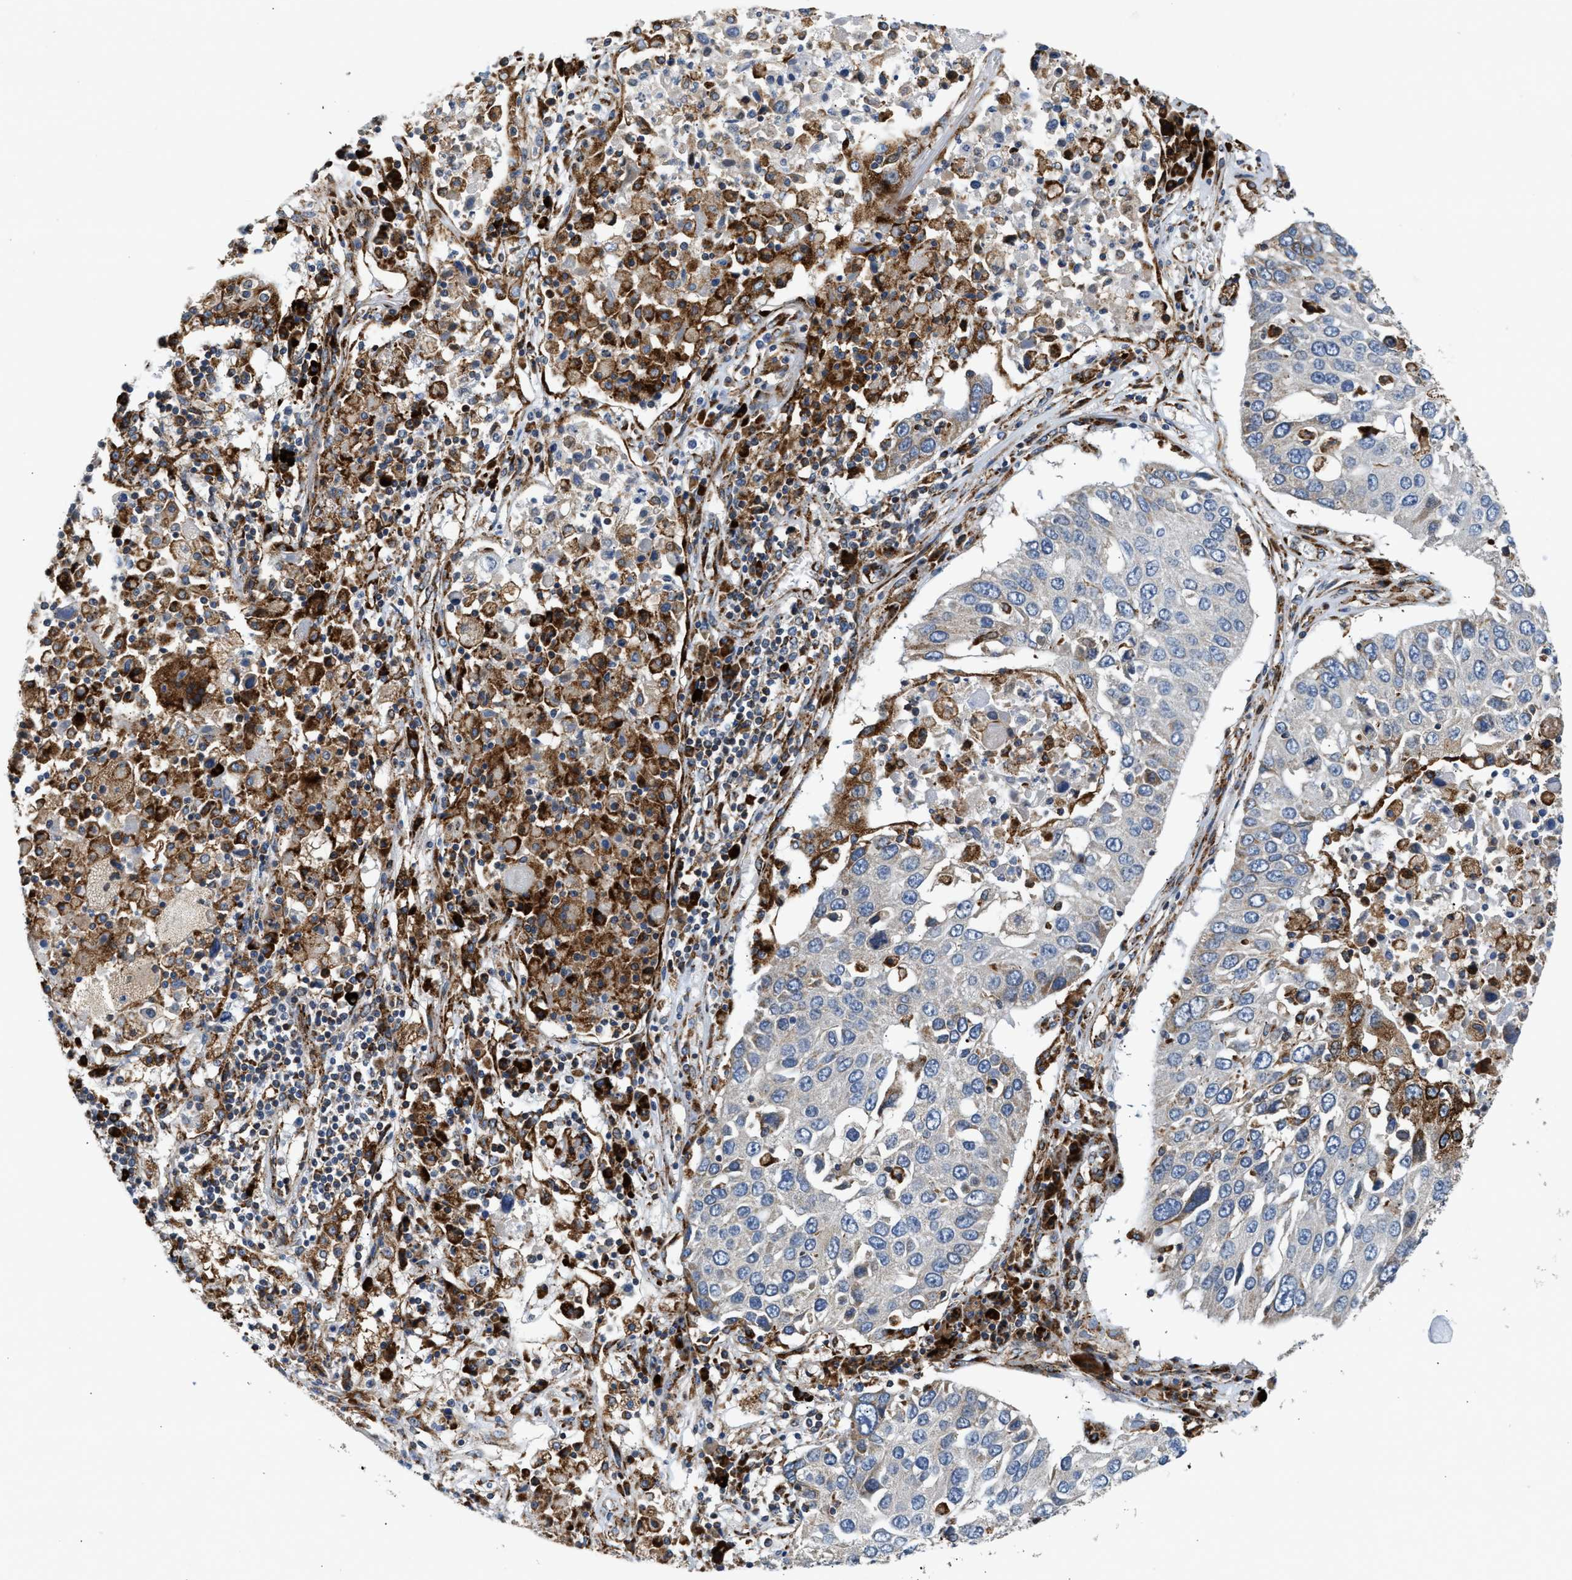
{"staining": {"intensity": "negative", "quantity": "none", "location": "none"}, "tissue": "lung cancer", "cell_type": "Tumor cells", "image_type": "cancer", "snomed": [{"axis": "morphology", "description": "Squamous cell carcinoma, NOS"}, {"axis": "topography", "description": "Lung"}], "caption": "IHC image of neoplastic tissue: human lung cancer stained with DAB (3,3'-diaminobenzidine) demonstrates no significant protein staining in tumor cells.", "gene": "AMZ1", "patient": {"sex": "male", "age": 65}}